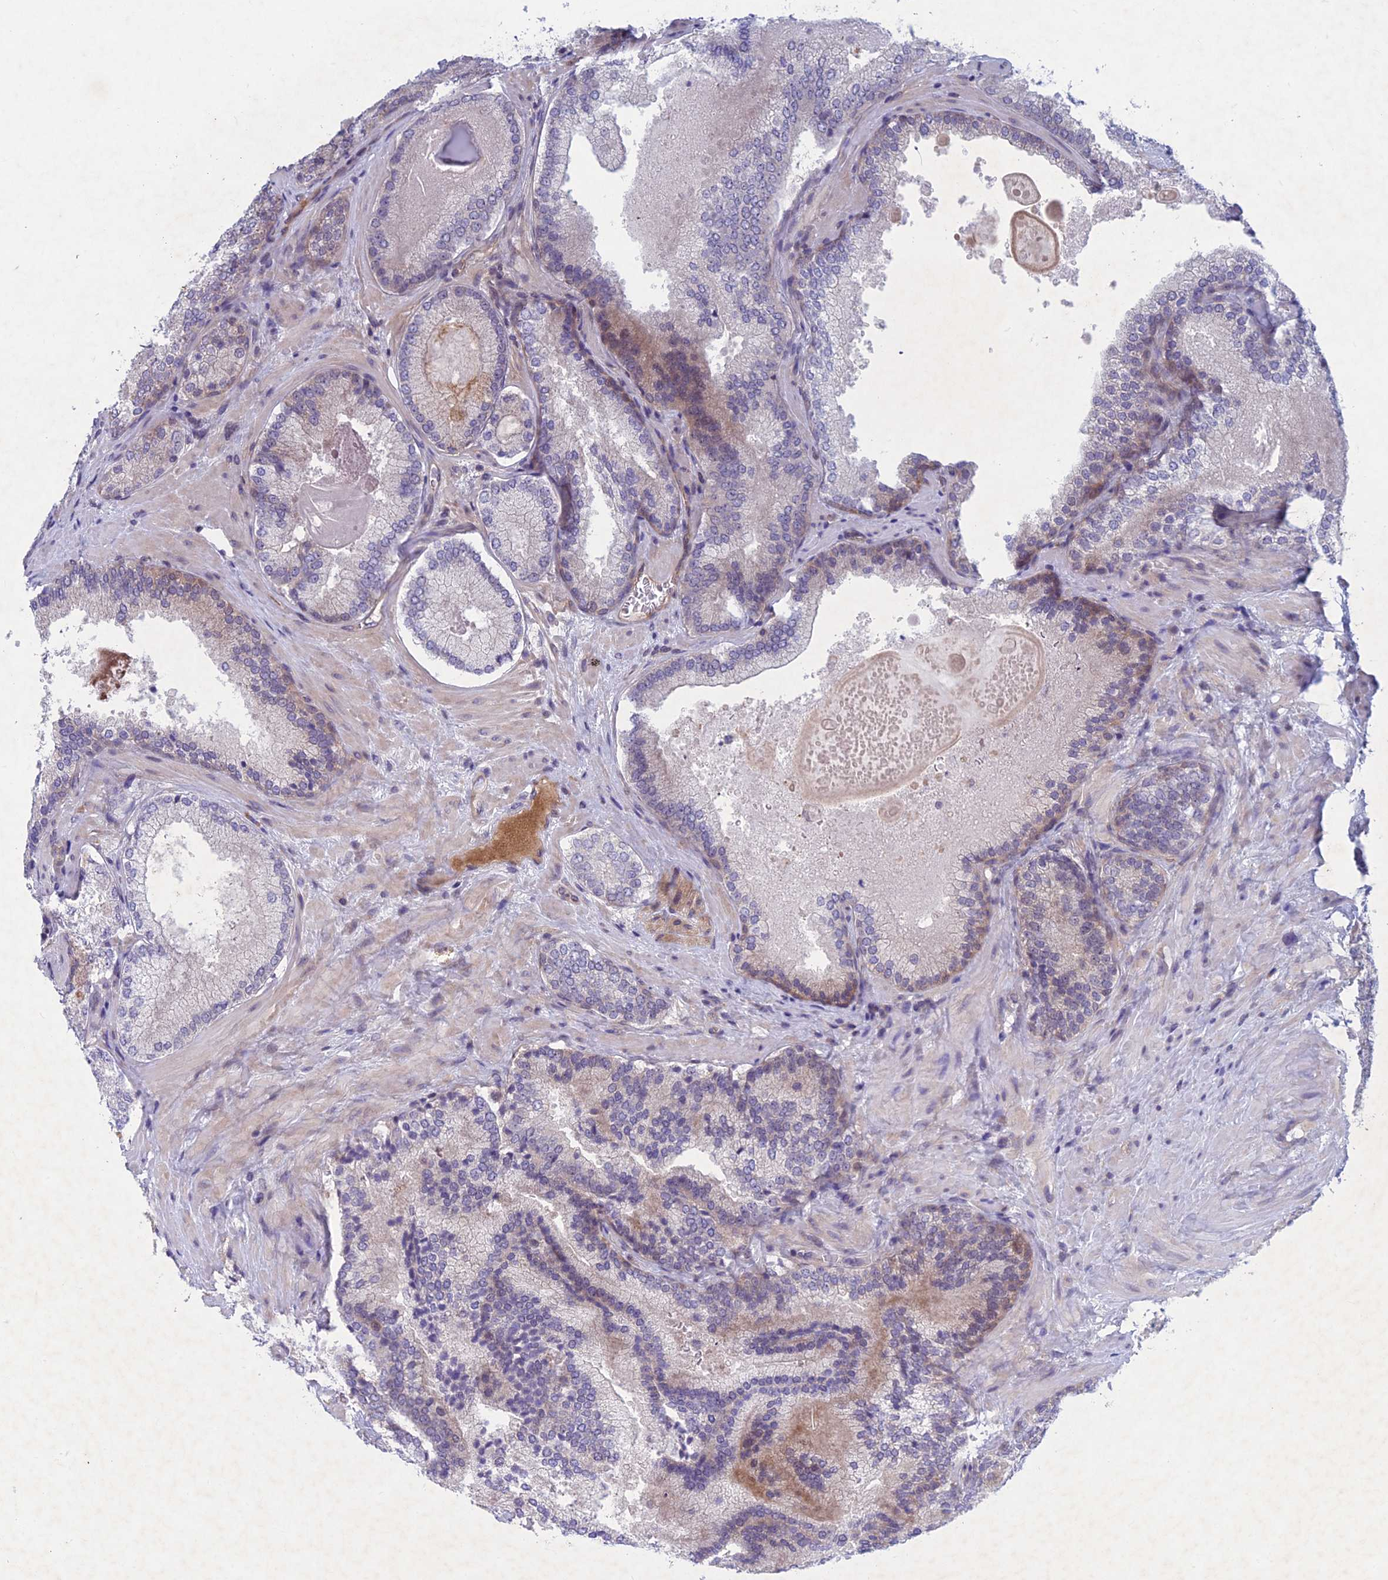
{"staining": {"intensity": "weak", "quantity": "<25%", "location": "cytoplasmic/membranous"}, "tissue": "prostate cancer", "cell_type": "Tumor cells", "image_type": "cancer", "snomed": [{"axis": "morphology", "description": "Adenocarcinoma, Low grade"}, {"axis": "topography", "description": "Prostate"}], "caption": "The image exhibits no staining of tumor cells in low-grade adenocarcinoma (prostate).", "gene": "PTHLH", "patient": {"sex": "male", "age": 74}}